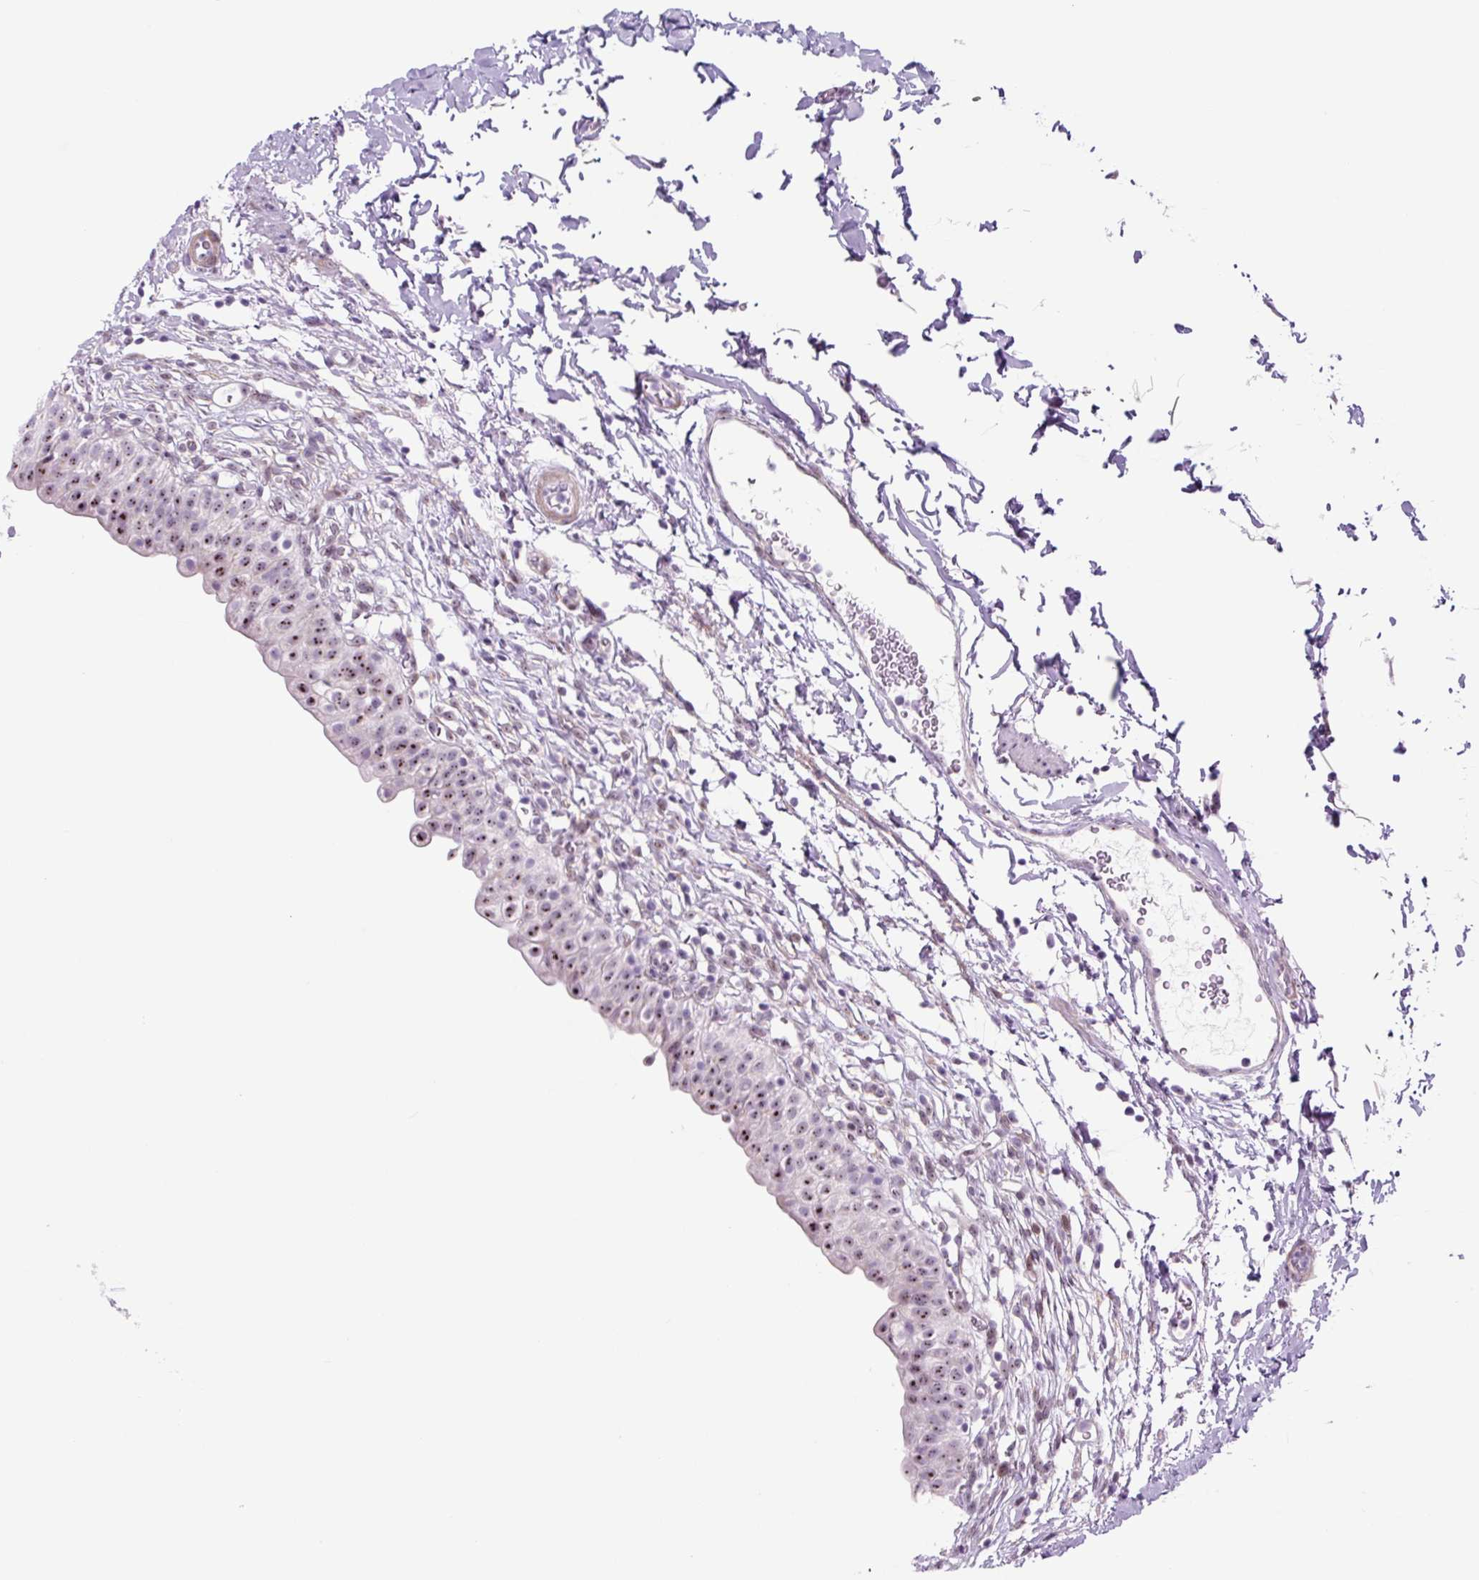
{"staining": {"intensity": "strong", "quantity": "25%-75%", "location": "nuclear"}, "tissue": "urinary bladder", "cell_type": "Urothelial cells", "image_type": "normal", "snomed": [{"axis": "morphology", "description": "Normal tissue, NOS"}, {"axis": "topography", "description": "Urinary bladder"}, {"axis": "topography", "description": "Peripheral nerve tissue"}], "caption": "Benign urinary bladder exhibits strong nuclear positivity in about 25%-75% of urothelial cells, visualized by immunohistochemistry. Using DAB (brown) and hematoxylin (blue) stains, captured at high magnification using brightfield microscopy.", "gene": "RRS1", "patient": {"sex": "male", "age": 55}}